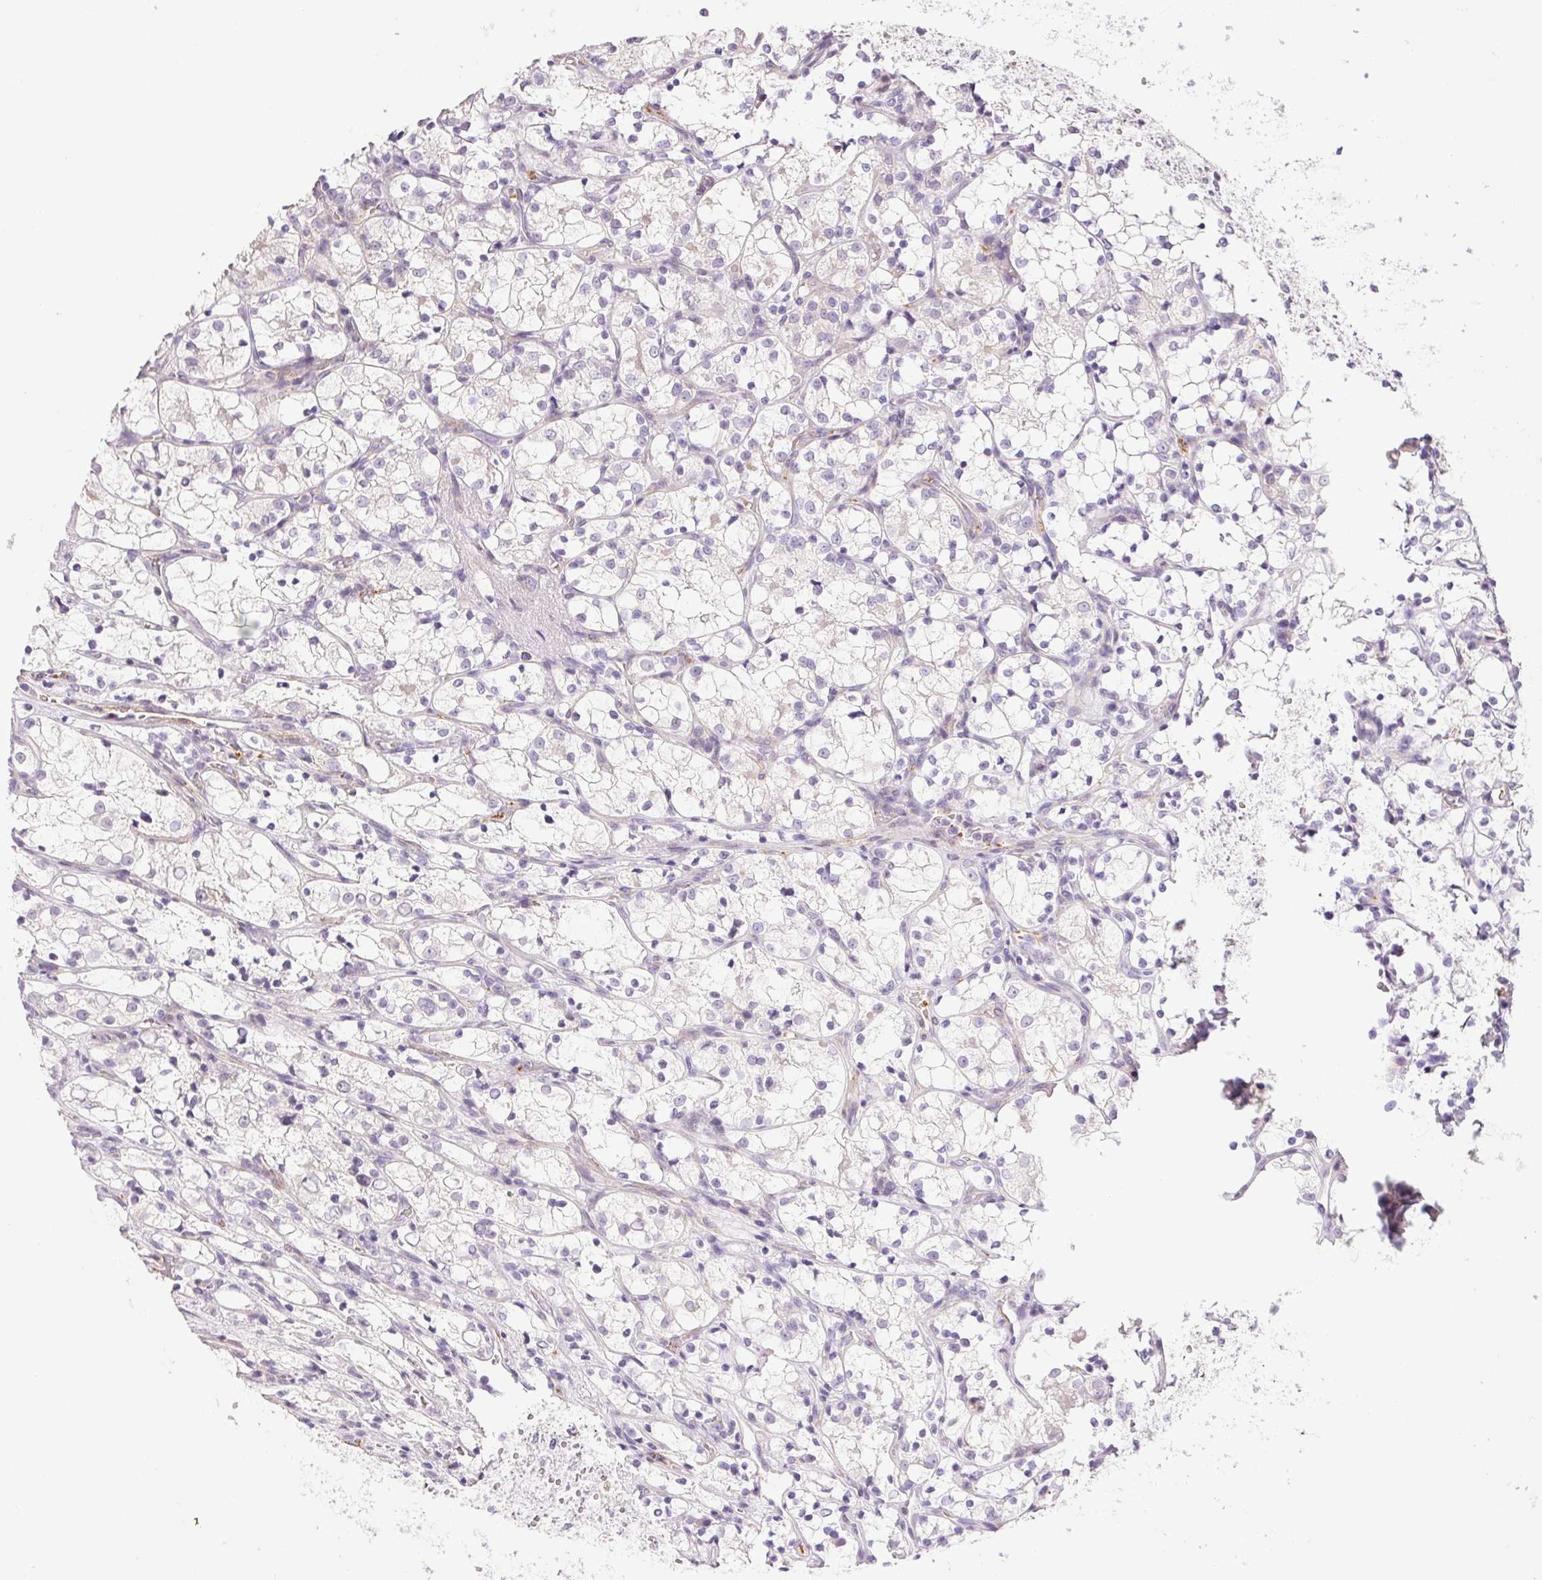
{"staining": {"intensity": "negative", "quantity": "none", "location": "none"}, "tissue": "renal cancer", "cell_type": "Tumor cells", "image_type": "cancer", "snomed": [{"axis": "morphology", "description": "Adenocarcinoma, NOS"}, {"axis": "topography", "description": "Kidney"}], "caption": "Immunohistochemistry (IHC) histopathology image of human renal adenocarcinoma stained for a protein (brown), which reveals no expression in tumor cells.", "gene": "PRL", "patient": {"sex": "female", "age": 69}}